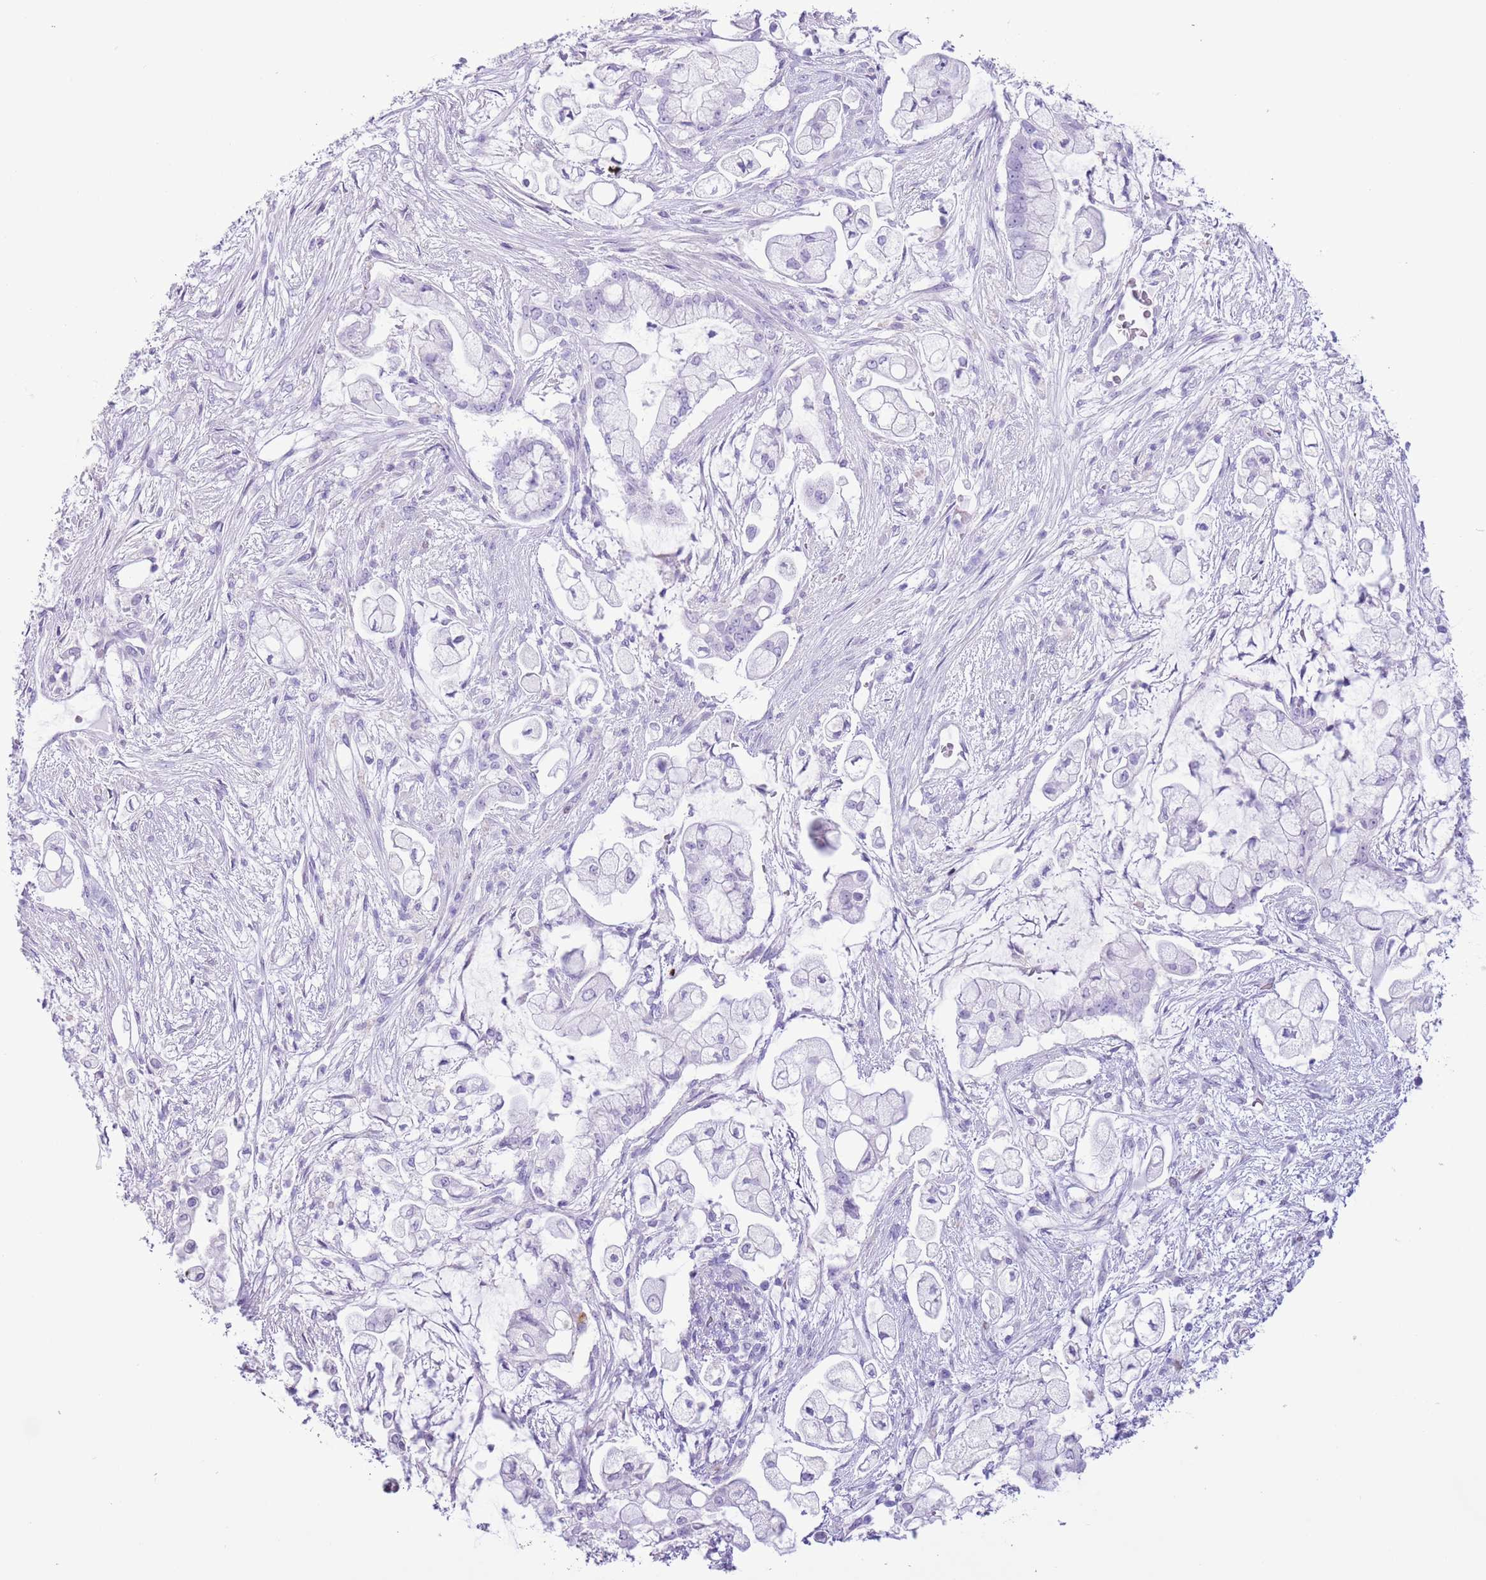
{"staining": {"intensity": "negative", "quantity": "none", "location": "none"}, "tissue": "pancreatic cancer", "cell_type": "Tumor cells", "image_type": "cancer", "snomed": [{"axis": "morphology", "description": "Adenocarcinoma, NOS"}, {"axis": "topography", "description": "Pancreas"}], "caption": "DAB (3,3'-diaminobenzidine) immunohistochemical staining of human pancreatic cancer (adenocarcinoma) reveals no significant expression in tumor cells.", "gene": "SLC7A14", "patient": {"sex": "female", "age": 69}}